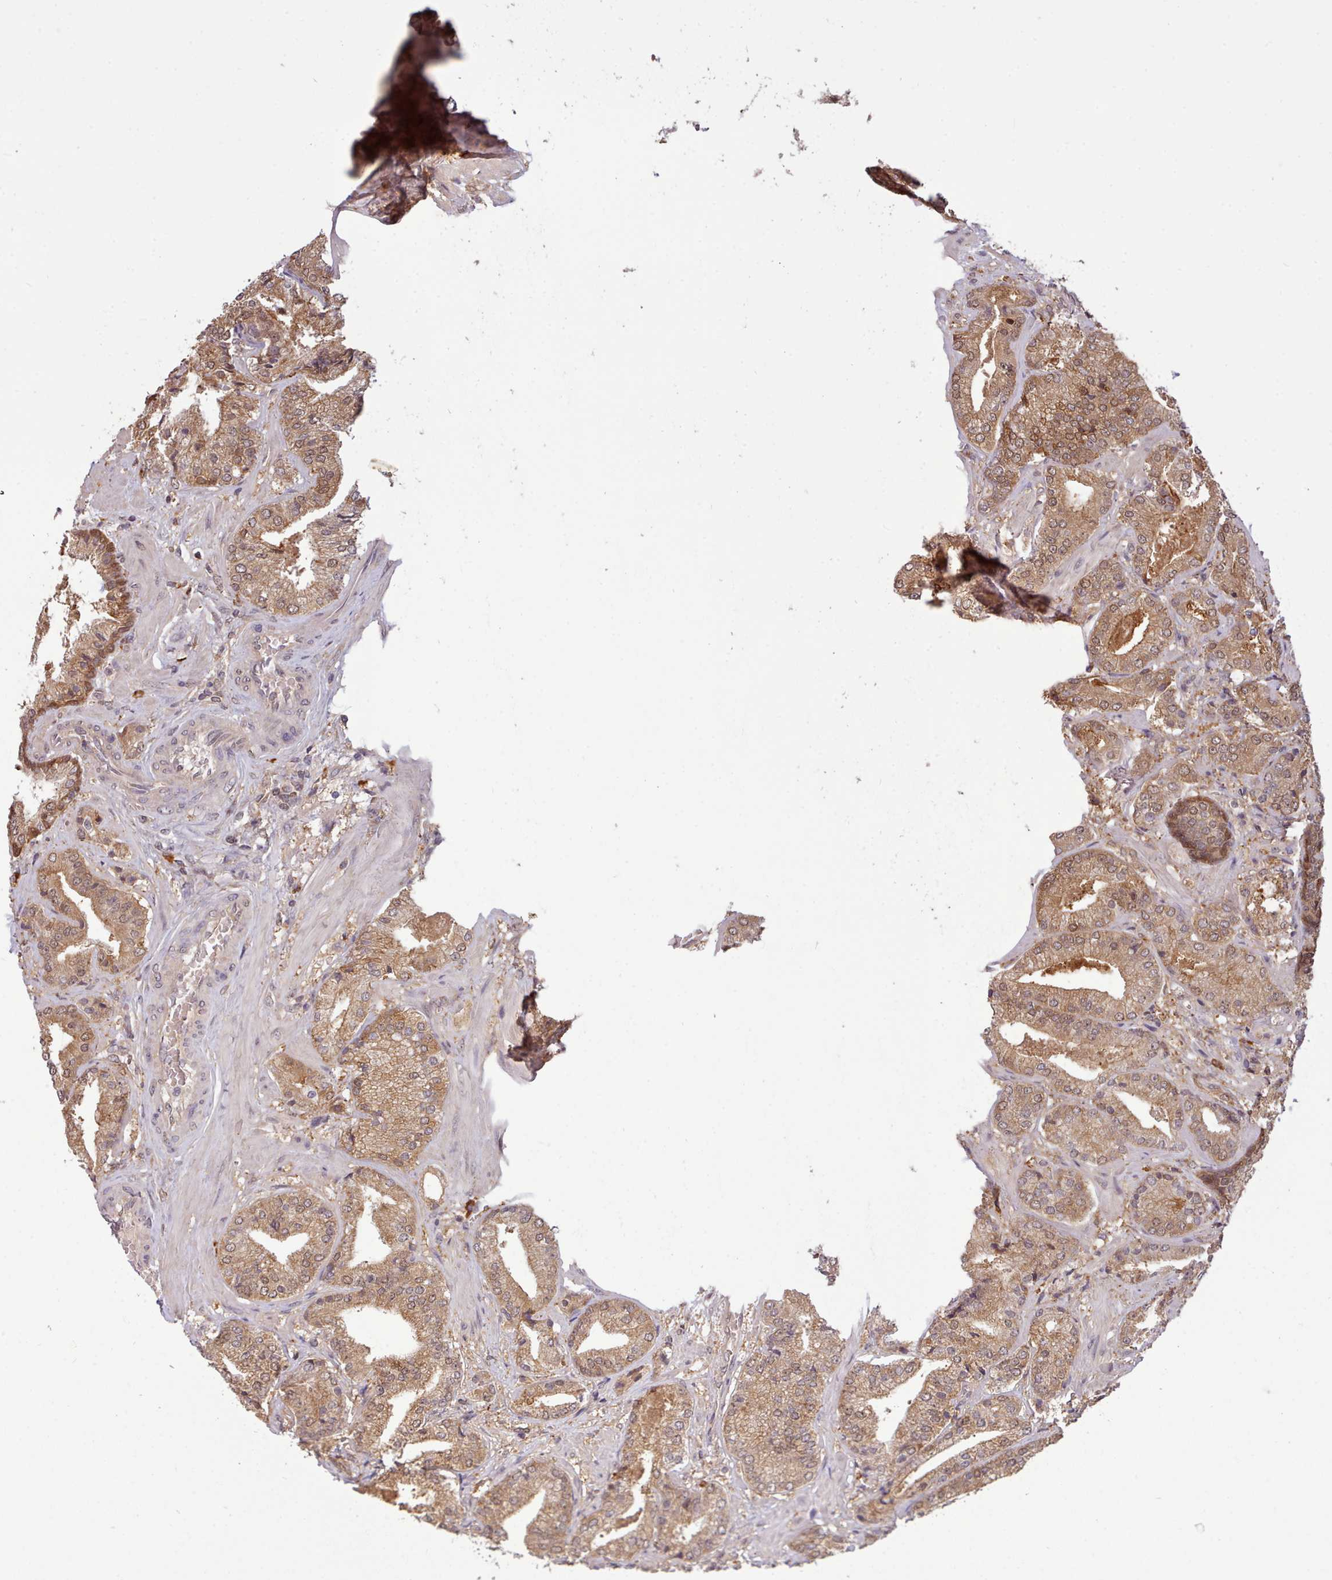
{"staining": {"intensity": "moderate", "quantity": ">75%", "location": "cytoplasmic/membranous,nuclear"}, "tissue": "prostate cancer", "cell_type": "Tumor cells", "image_type": "cancer", "snomed": [{"axis": "morphology", "description": "Adenocarcinoma, High grade"}, {"axis": "topography", "description": "Prostate"}], "caption": "Prostate cancer was stained to show a protein in brown. There is medium levels of moderate cytoplasmic/membranous and nuclear positivity in about >75% of tumor cells.", "gene": "ARL17A", "patient": {"sex": "male", "age": 63}}